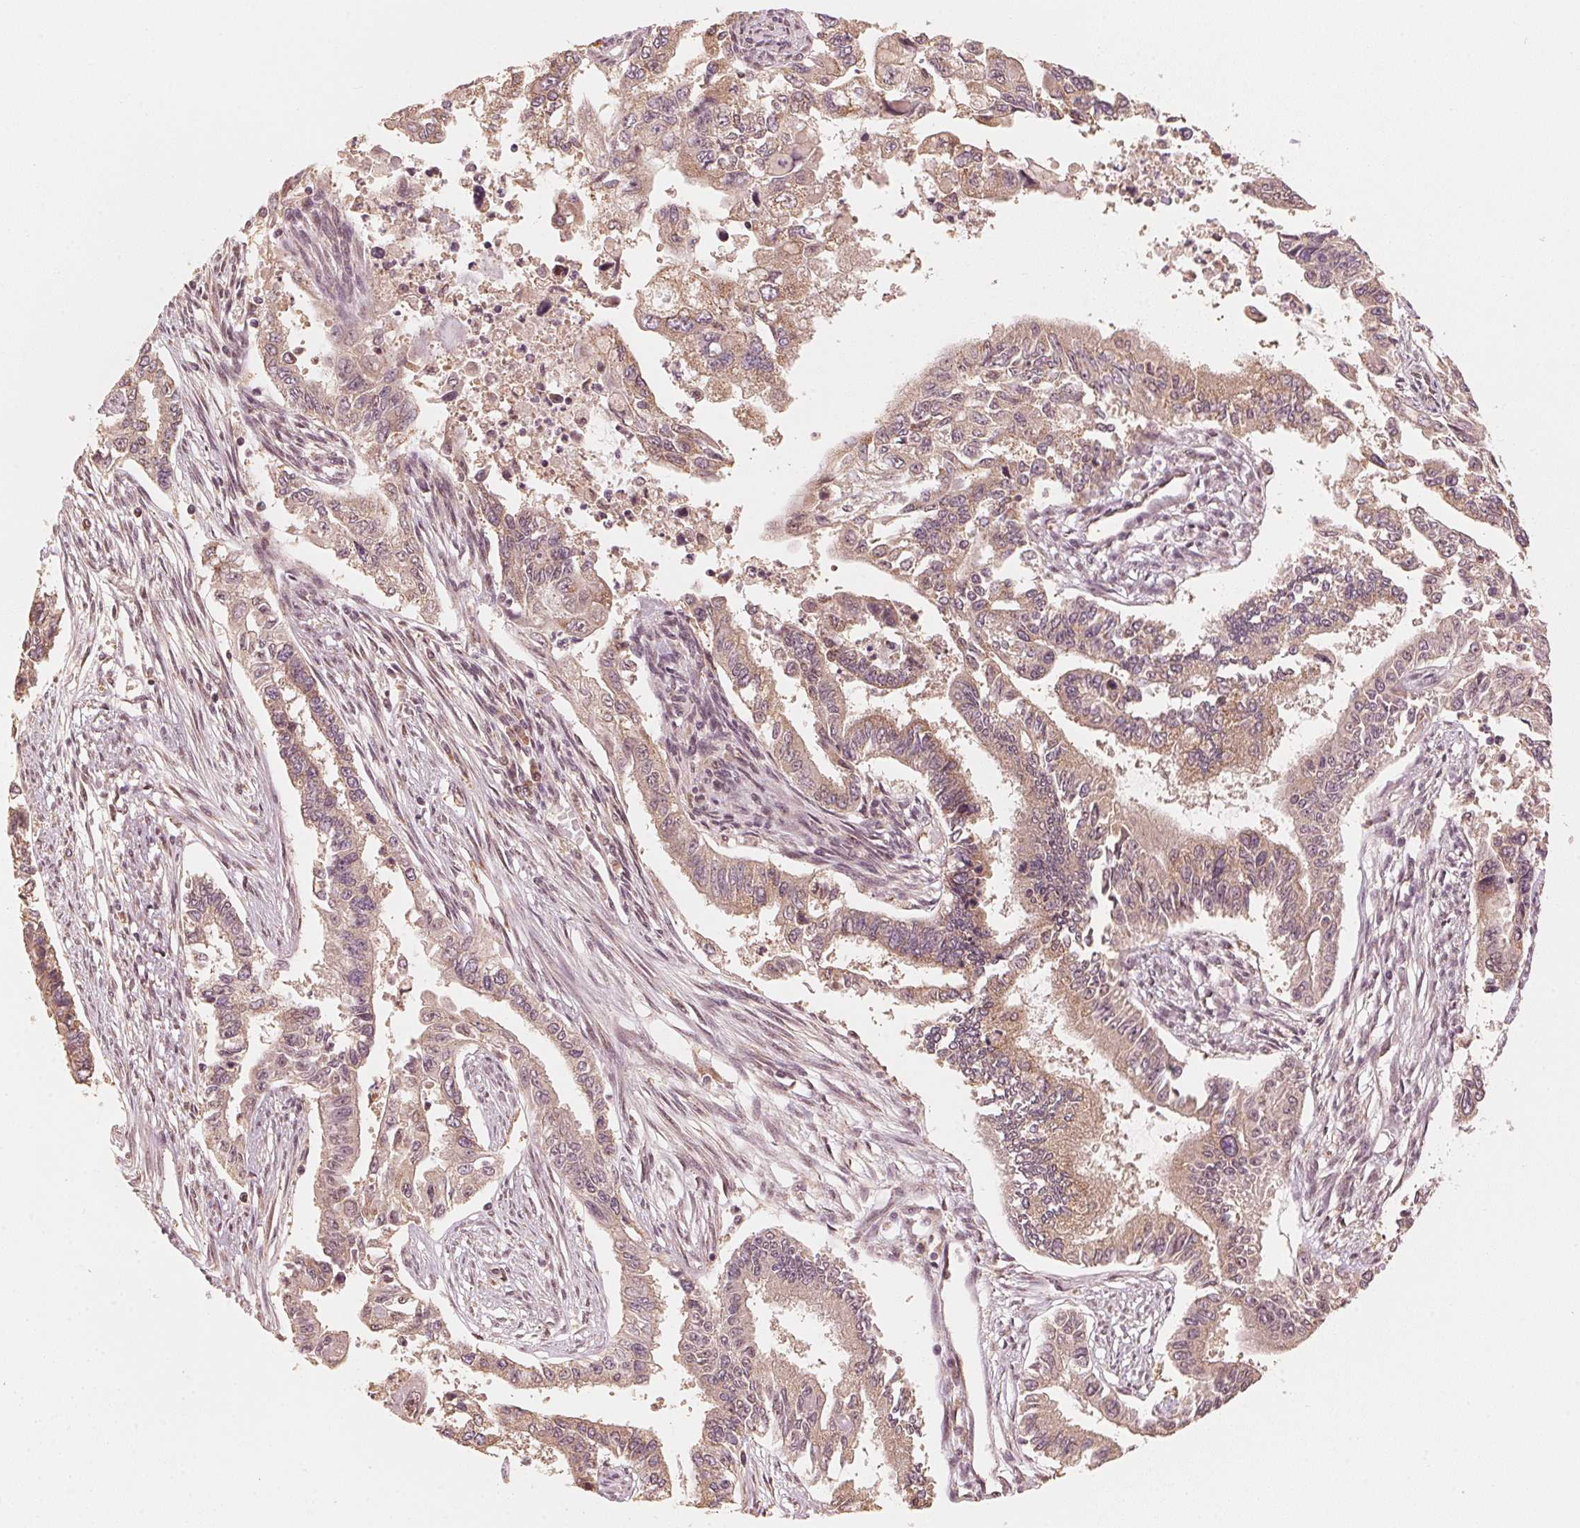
{"staining": {"intensity": "moderate", "quantity": ">75%", "location": "cytoplasmic/membranous"}, "tissue": "endometrial cancer", "cell_type": "Tumor cells", "image_type": "cancer", "snomed": [{"axis": "morphology", "description": "Adenocarcinoma, NOS"}, {"axis": "topography", "description": "Uterus"}], "caption": "Endometrial cancer (adenocarcinoma) stained for a protein (brown) exhibits moderate cytoplasmic/membranous positive expression in approximately >75% of tumor cells.", "gene": "C2orf73", "patient": {"sex": "female", "age": 59}}